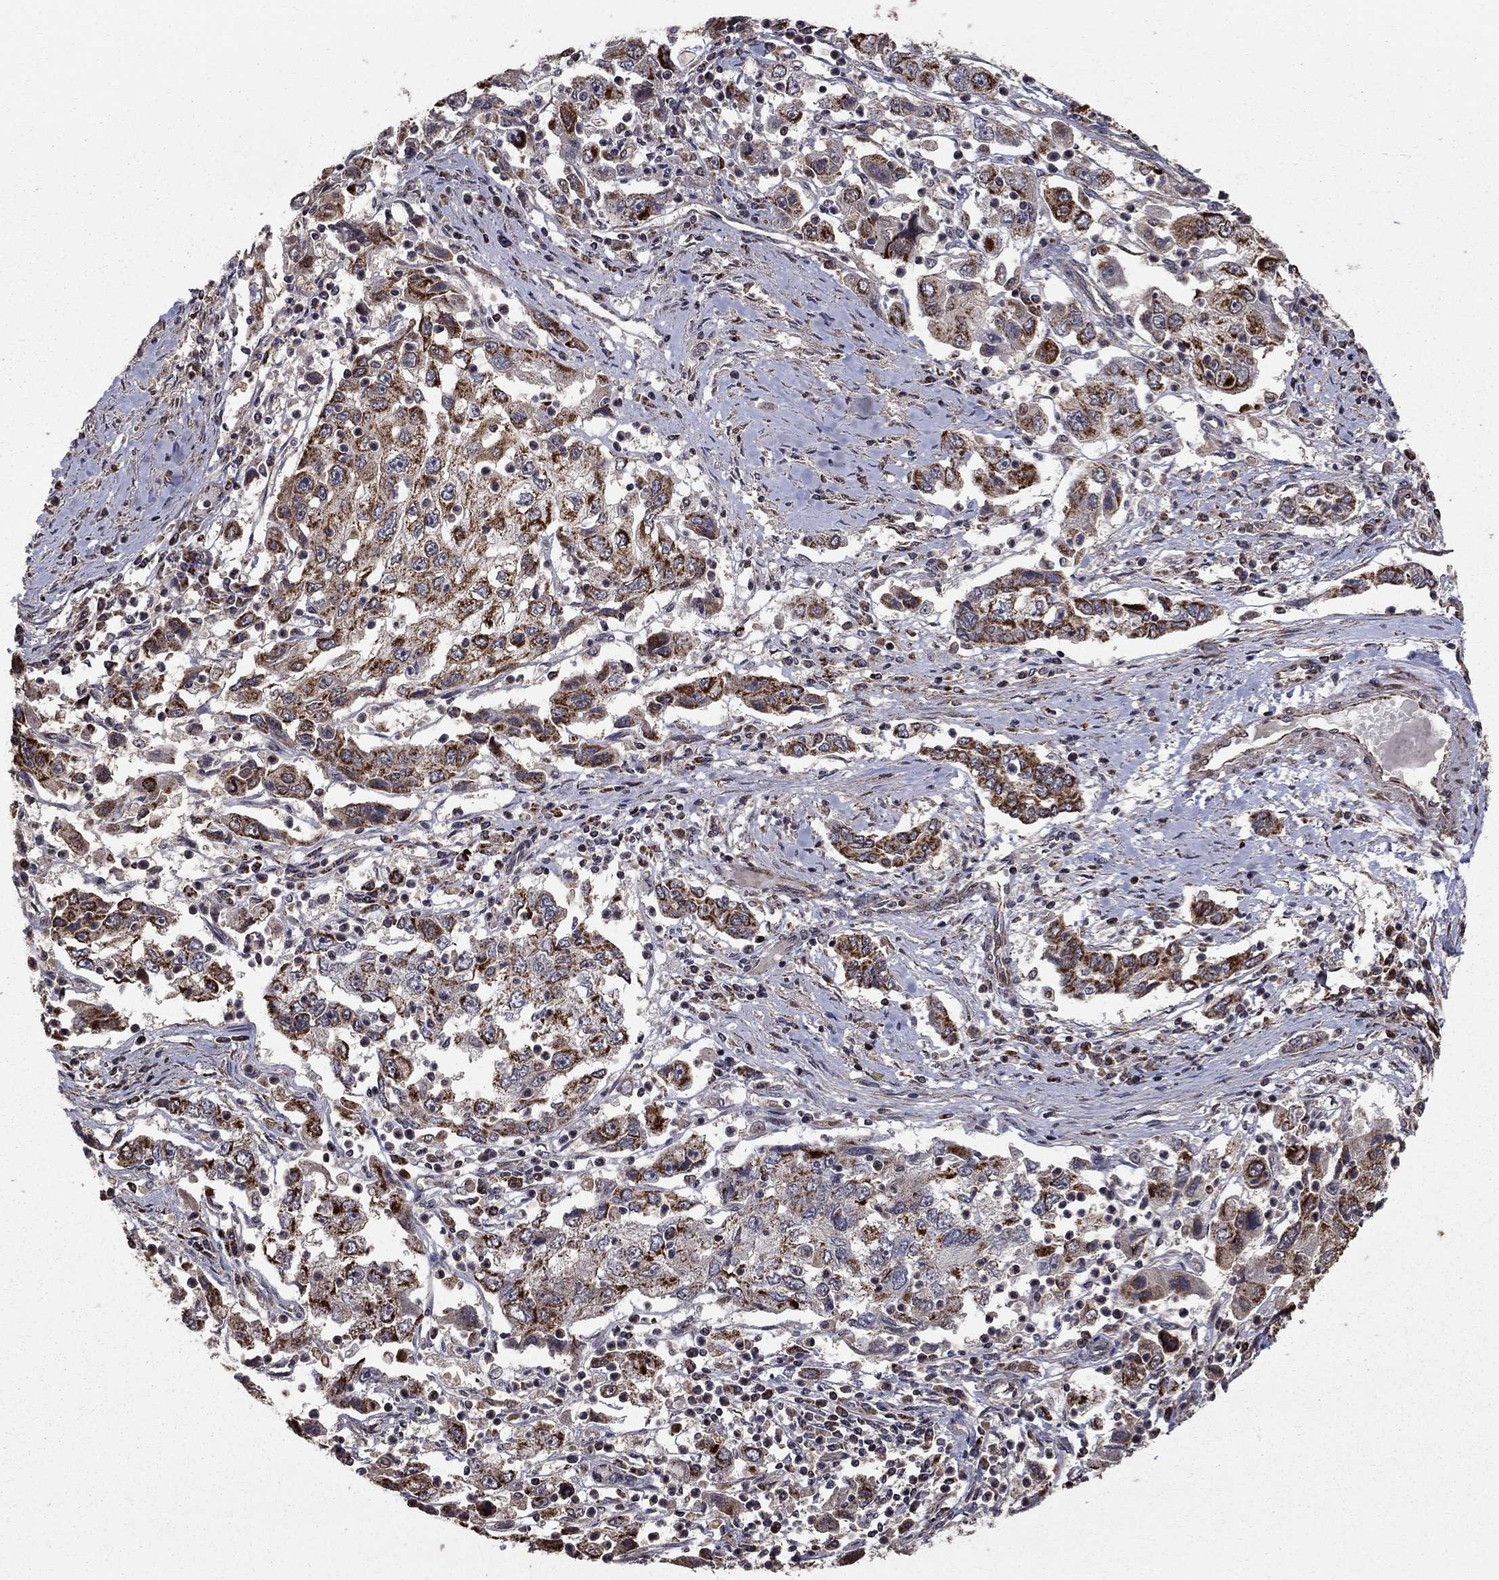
{"staining": {"intensity": "strong", "quantity": ">75%", "location": "cytoplasmic/membranous"}, "tissue": "cervical cancer", "cell_type": "Tumor cells", "image_type": "cancer", "snomed": [{"axis": "morphology", "description": "Squamous cell carcinoma, NOS"}, {"axis": "topography", "description": "Cervix"}], "caption": "Protein staining shows strong cytoplasmic/membranous staining in approximately >75% of tumor cells in cervical cancer (squamous cell carcinoma).", "gene": "ACOT13", "patient": {"sex": "female", "age": 36}}